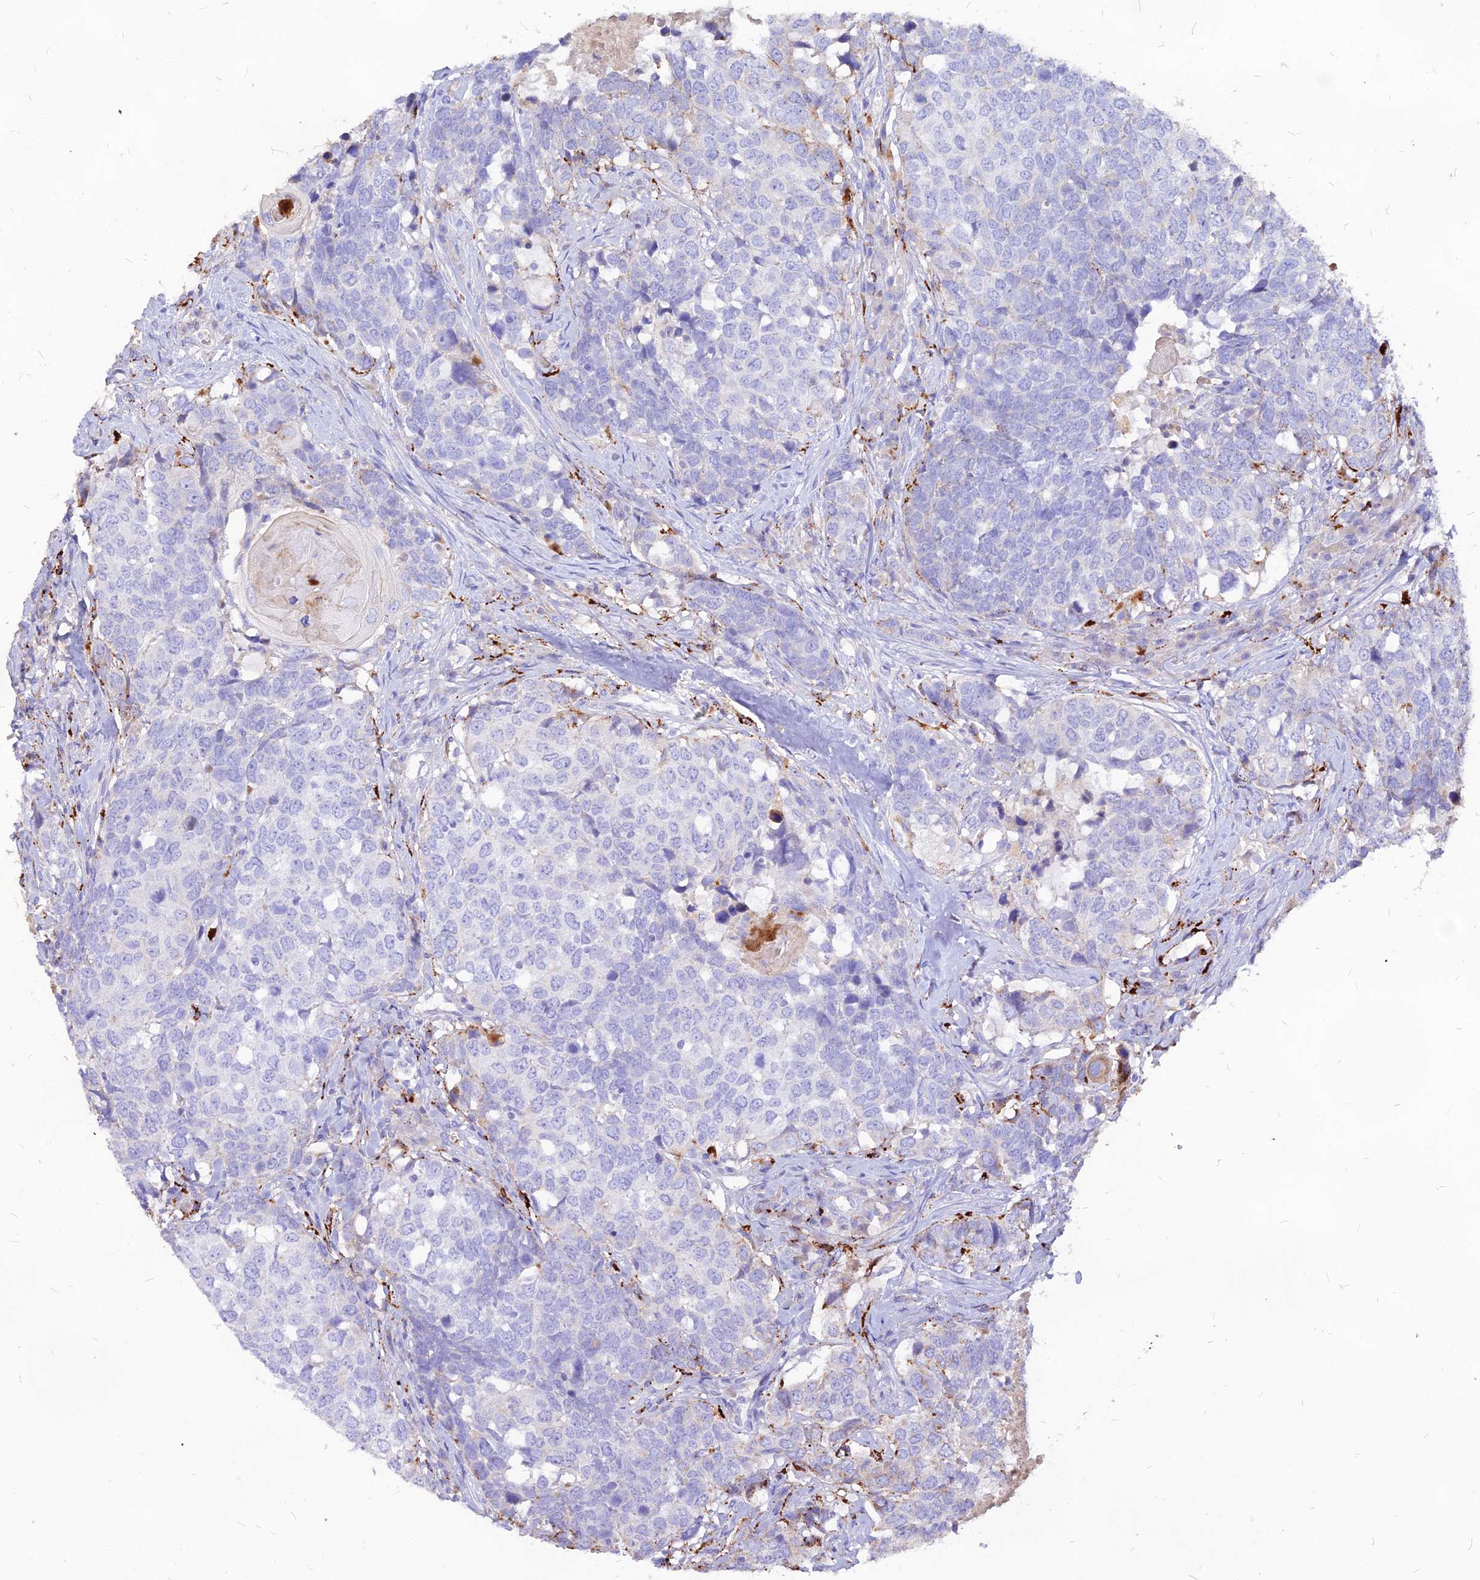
{"staining": {"intensity": "negative", "quantity": "none", "location": "none"}, "tissue": "head and neck cancer", "cell_type": "Tumor cells", "image_type": "cancer", "snomed": [{"axis": "morphology", "description": "Squamous cell carcinoma, NOS"}, {"axis": "topography", "description": "Head-Neck"}], "caption": "Immunohistochemistry (IHC) image of neoplastic tissue: human head and neck cancer stained with DAB displays no significant protein staining in tumor cells. (Stains: DAB (3,3'-diaminobenzidine) IHC with hematoxylin counter stain, Microscopy: brightfield microscopy at high magnification).", "gene": "RIMOC1", "patient": {"sex": "male", "age": 66}}